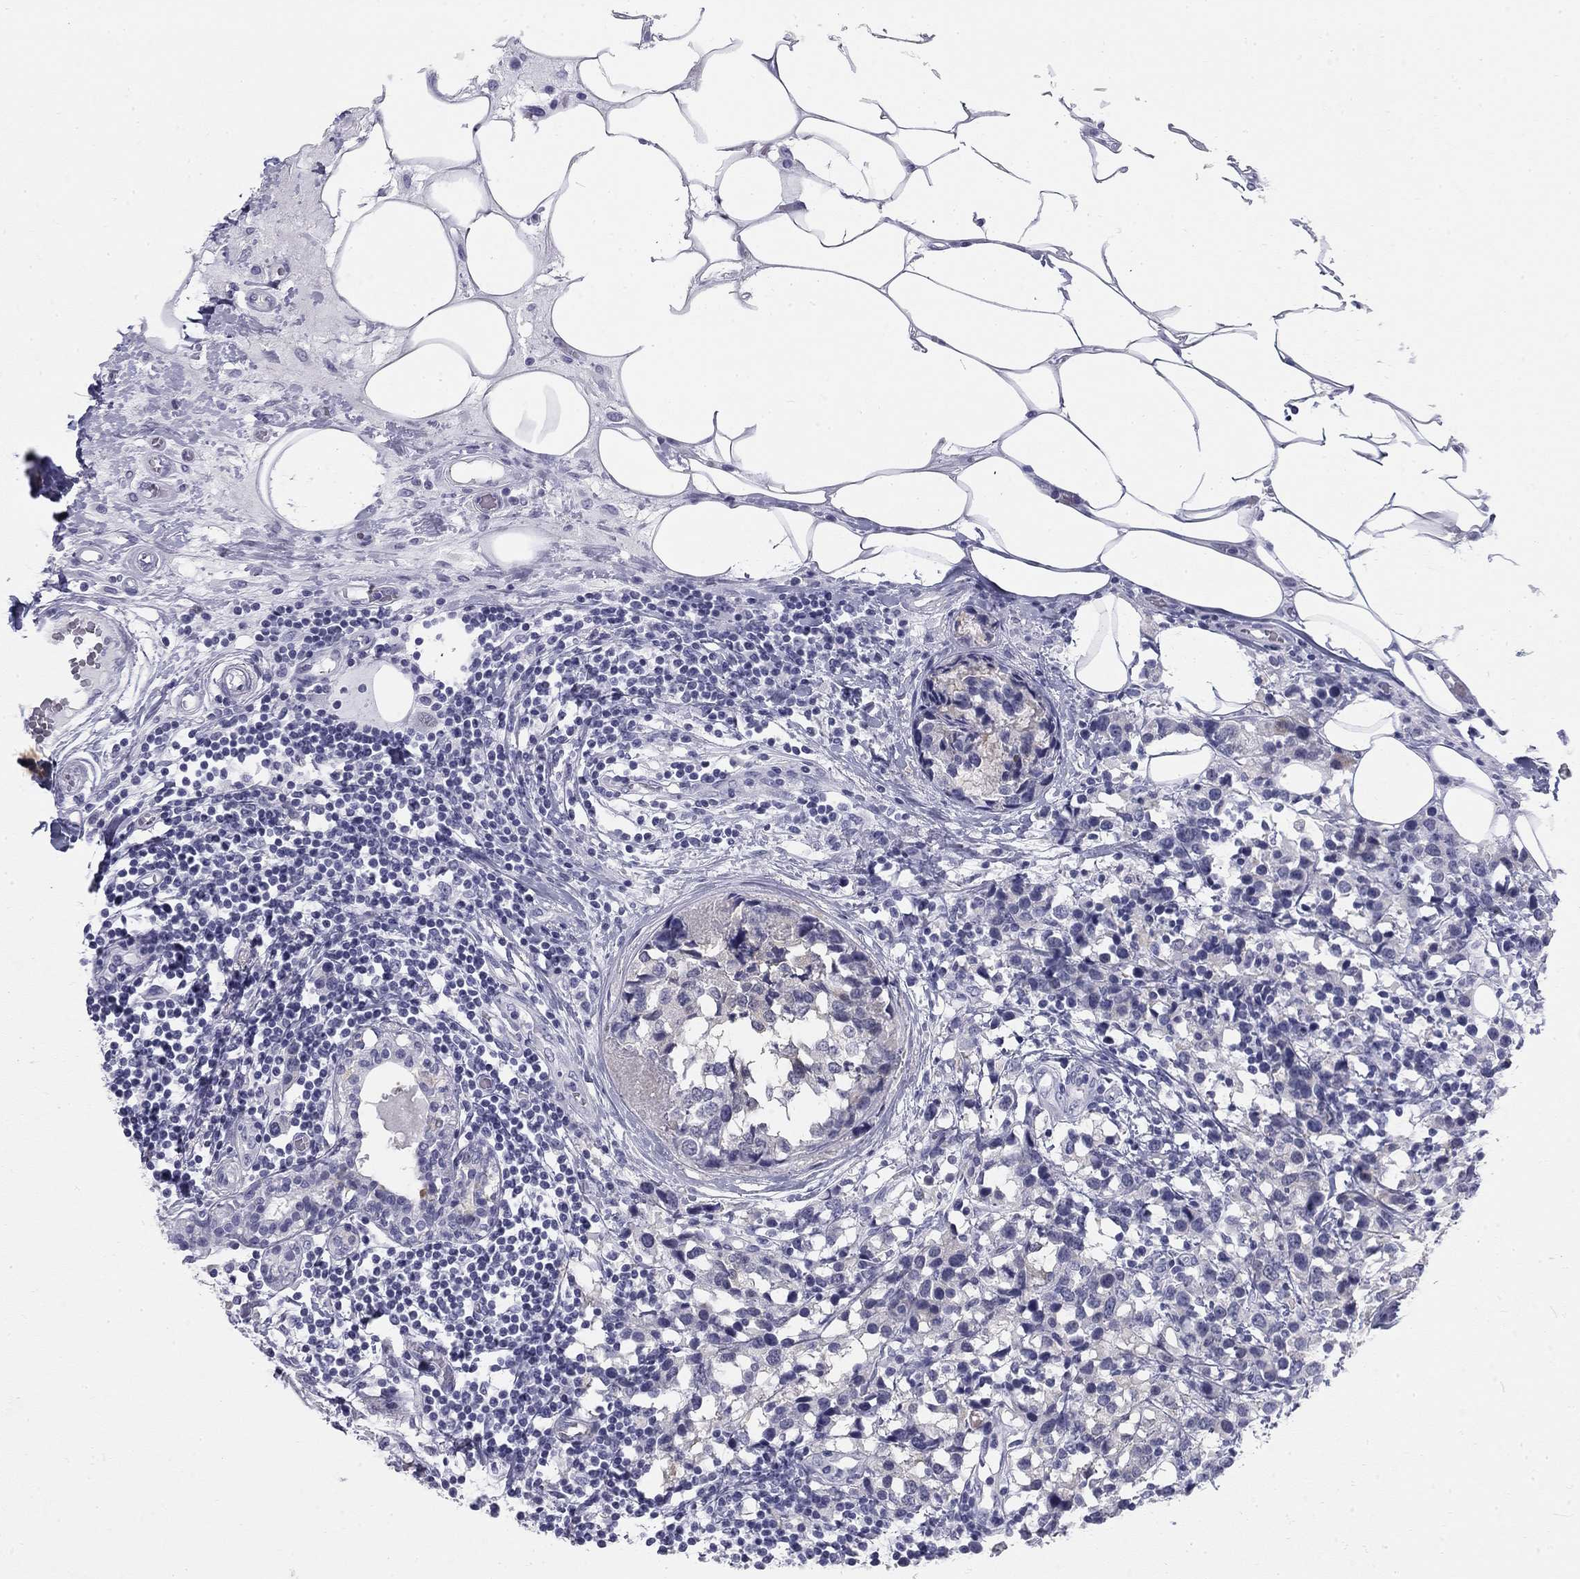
{"staining": {"intensity": "negative", "quantity": "none", "location": "none"}, "tissue": "breast cancer", "cell_type": "Tumor cells", "image_type": "cancer", "snomed": [{"axis": "morphology", "description": "Lobular carcinoma"}, {"axis": "topography", "description": "Breast"}], "caption": "The IHC image has no significant expression in tumor cells of breast cancer (lobular carcinoma) tissue. (DAB (3,3'-diaminobenzidine) immunohistochemistry with hematoxylin counter stain).", "gene": "SULT2B1", "patient": {"sex": "female", "age": 59}}